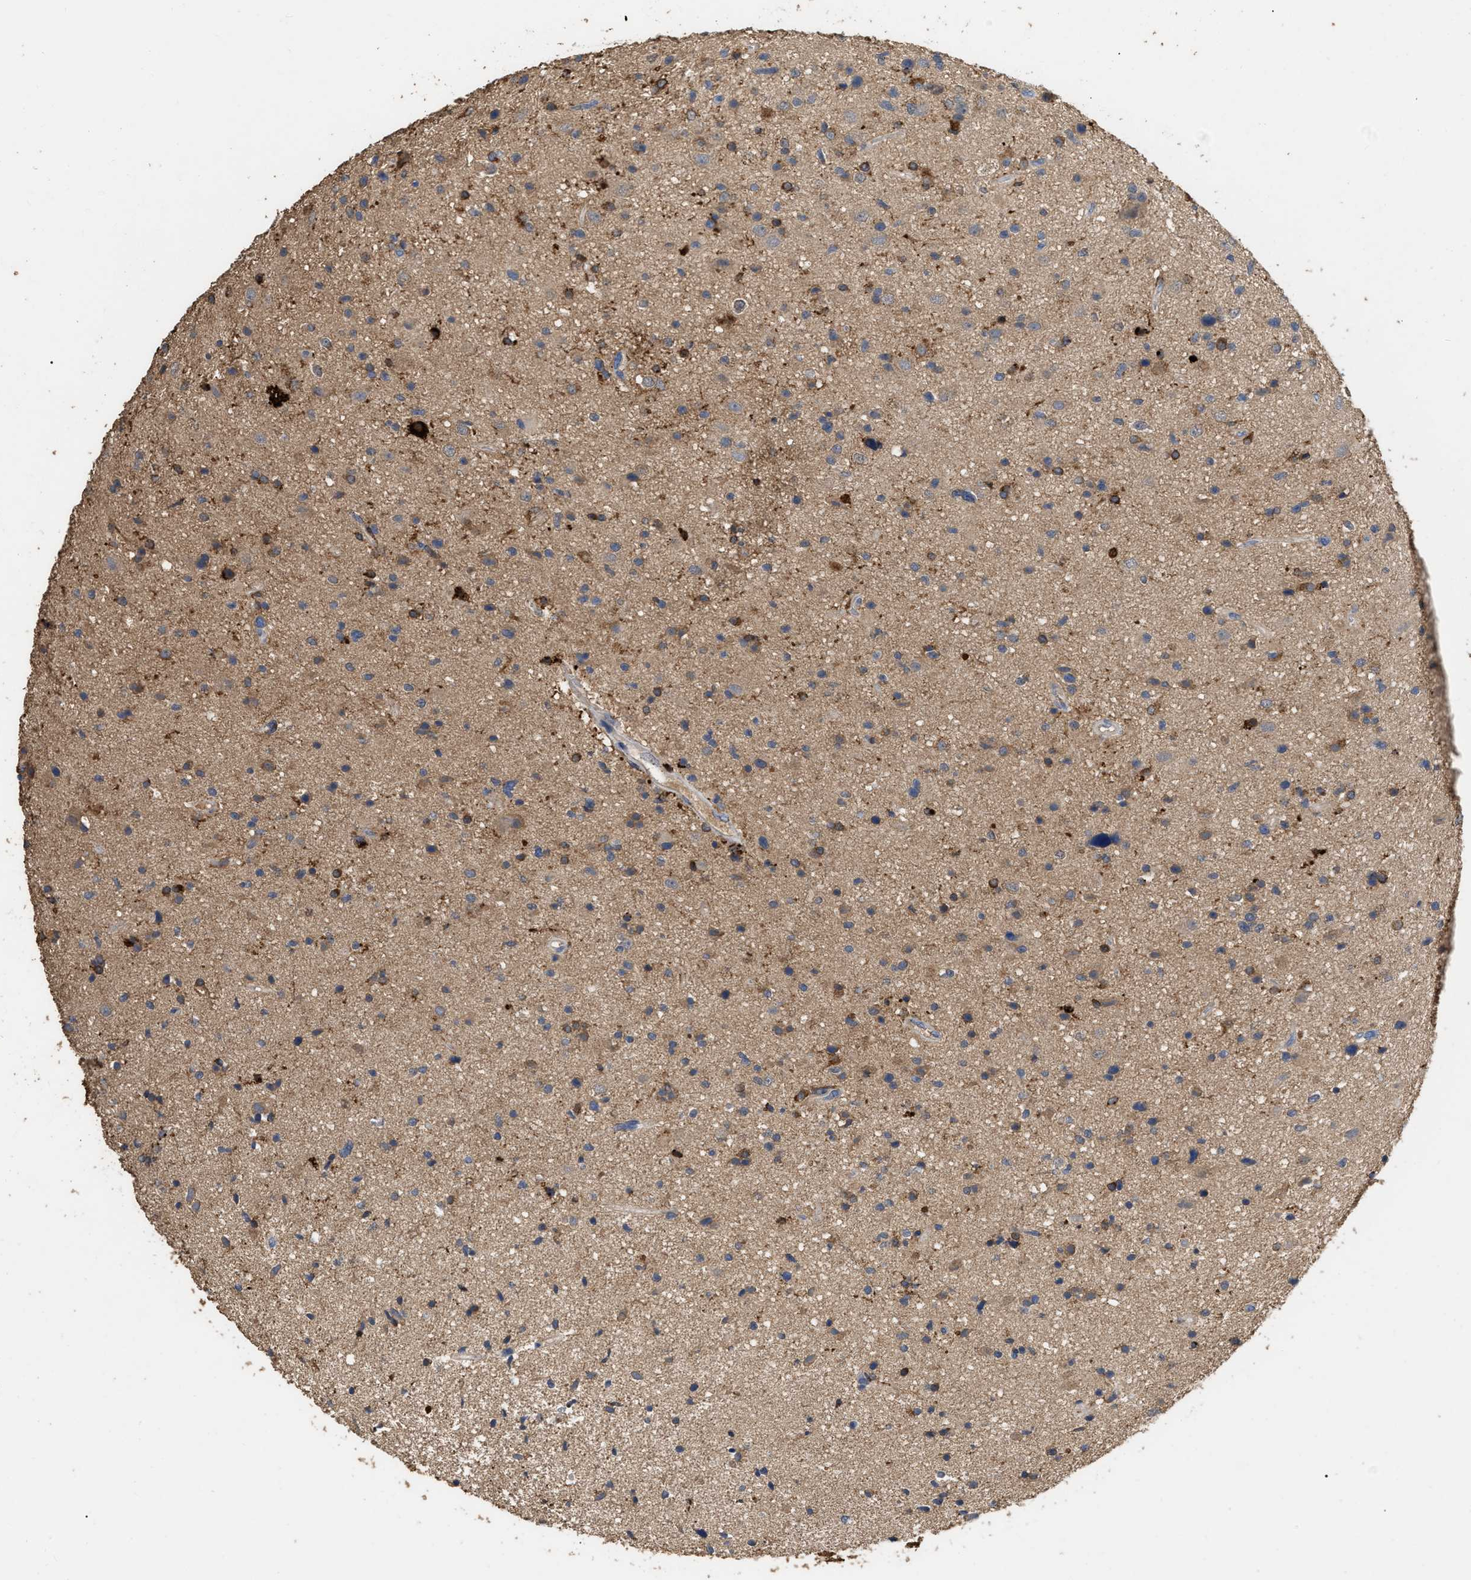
{"staining": {"intensity": "moderate", "quantity": ">75%", "location": "cytoplasmic/membranous"}, "tissue": "glioma", "cell_type": "Tumor cells", "image_type": "cancer", "snomed": [{"axis": "morphology", "description": "Glioma, malignant, High grade"}, {"axis": "topography", "description": "Brain"}], "caption": "High-grade glioma (malignant) tissue shows moderate cytoplasmic/membranous expression in approximately >75% of tumor cells, visualized by immunohistochemistry.", "gene": "GPR179", "patient": {"sex": "male", "age": 33}}